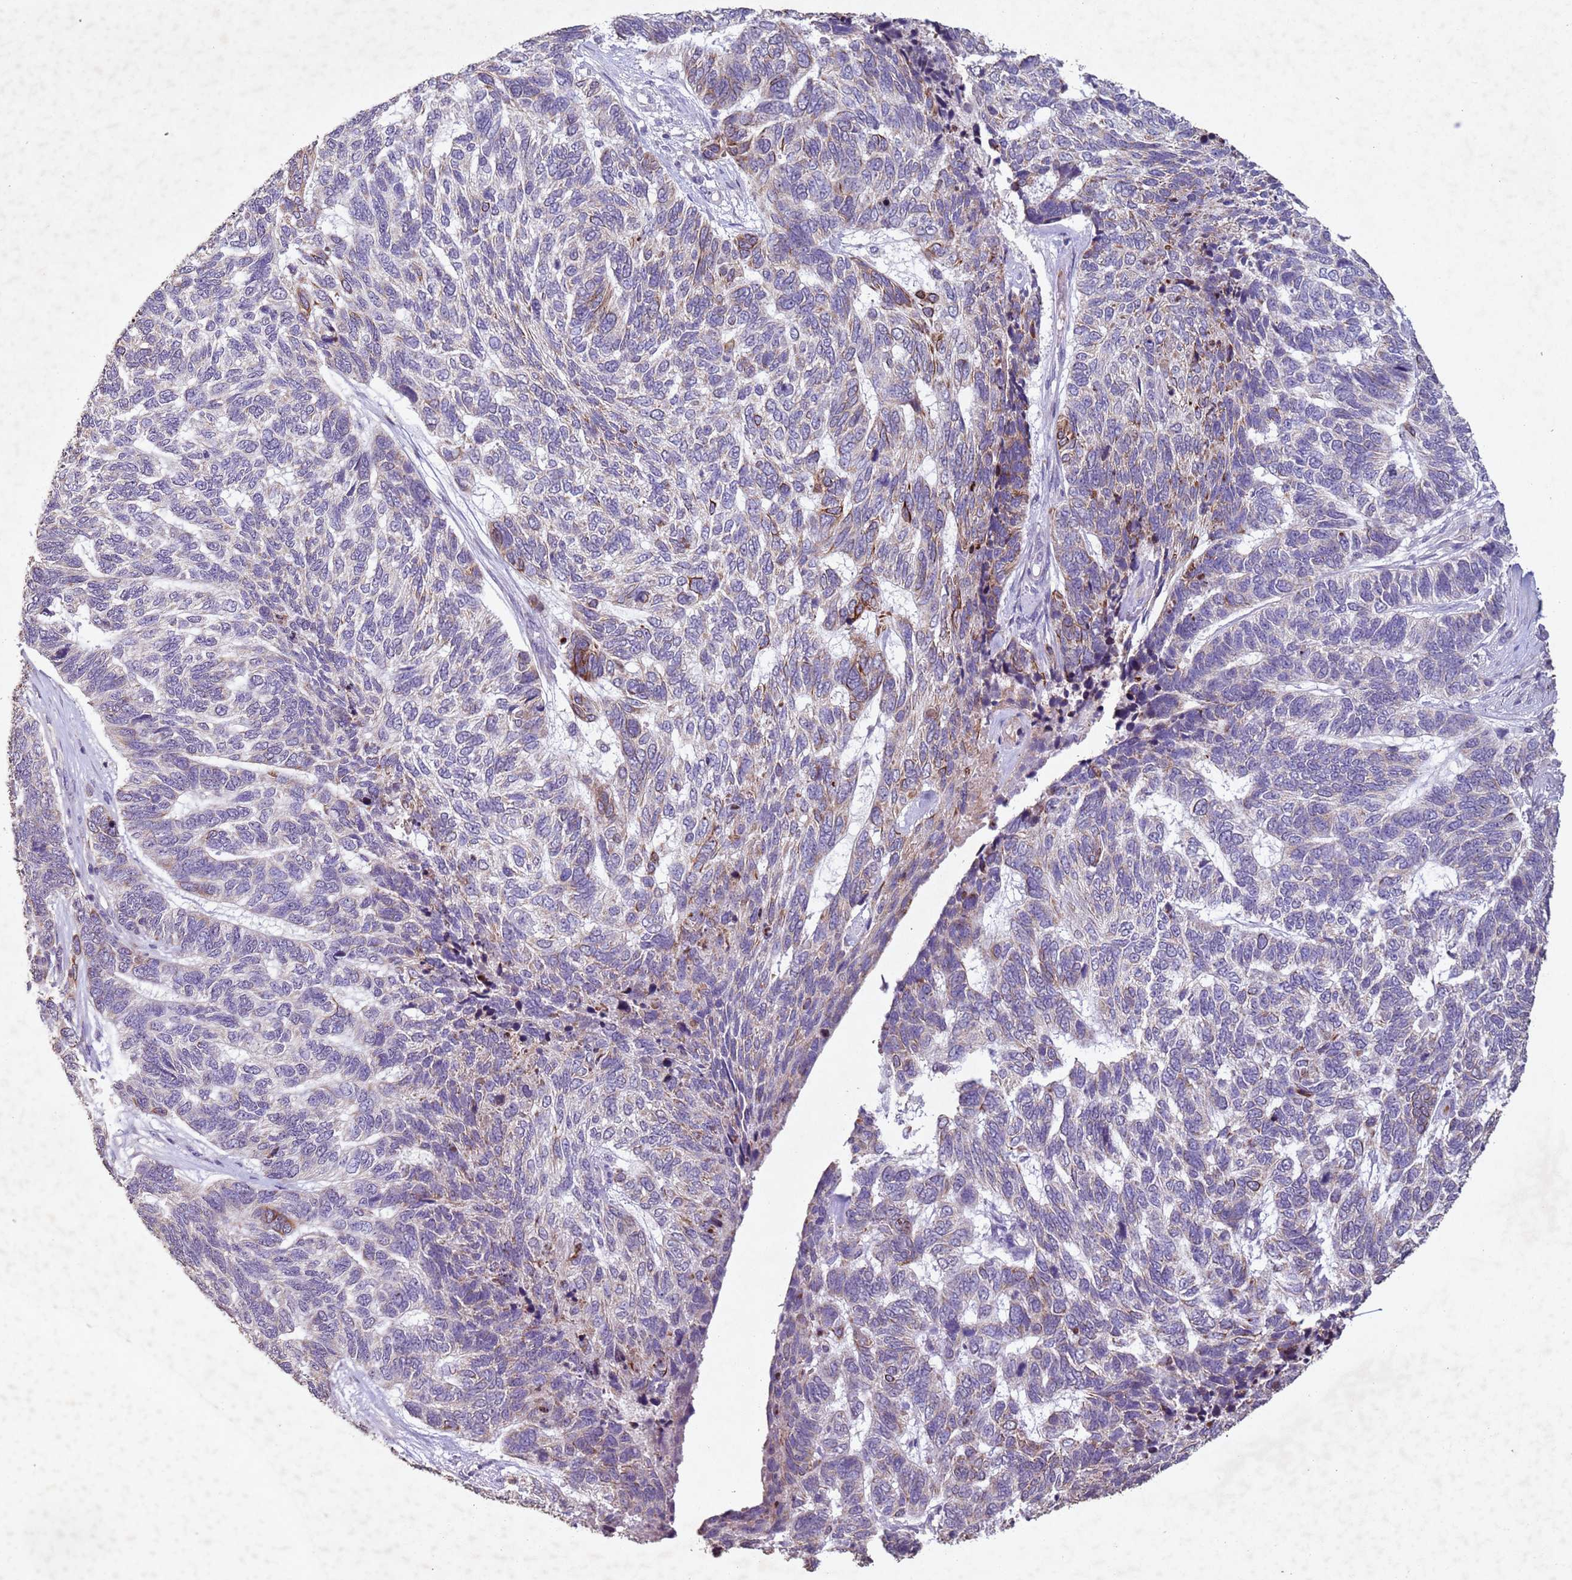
{"staining": {"intensity": "moderate", "quantity": "<25%", "location": "cytoplasmic/membranous"}, "tissue": "skin cancer", "cell_type": "Tumor cells", "image_type": "cancer", "snomed": [{"axis": "morphology", "description": "Basal cell carcinoma"}, {"axis": "topography", "description": "Skin"}], "caption": "Protein expression by IHC reveals moderate cytoplasmic/membranous positivity in about <25% of tumor cells in skin cancer (basal cell carcinoma).", "gene": "NLRP11", "patient": {"sex": "female", "age": 65}}